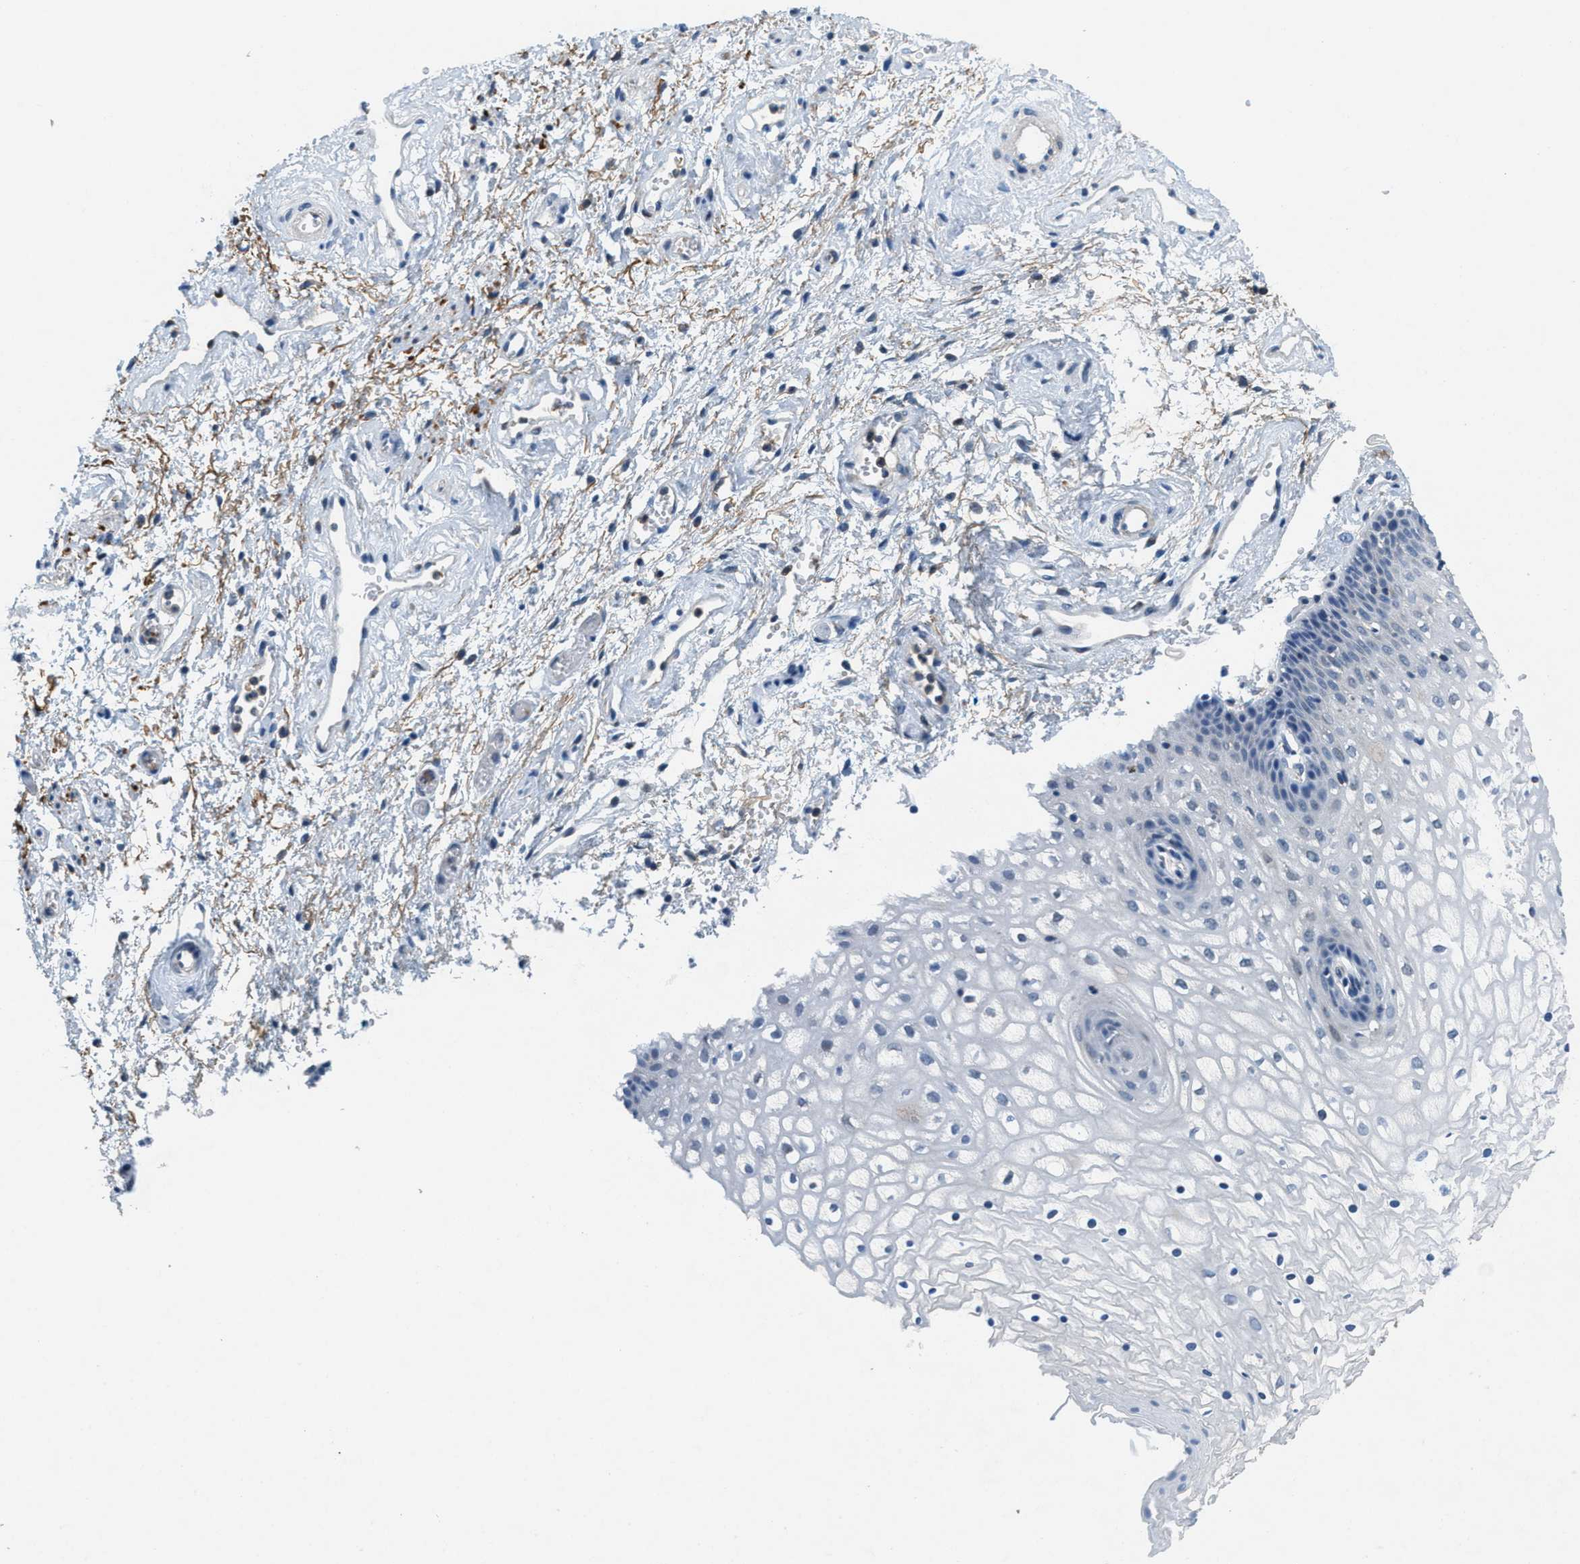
{"staining": {"intensity": "negative", "quantity": "none", "location": "none"}, "tissue": "vagina", "cell_type": "Squamous epithelial cells", "image_type": "normal", "snomed": [{"axis": "morphology", "description": "Normal tissue, NOS"}, {"axis": "topography", "description": "Vagina"}], "caption": "Photomicrograph shows no protein expression in squamous epithelial cells of unremarkable vagina. (Stains: DAB (3,3'-diaminobenzidine) IHC with hematoxylin counter stain, Microscopy: brightfield microscopy at high magnification).", "gene": "DGKE", "patient": {"sex": "female", "age": 34}}